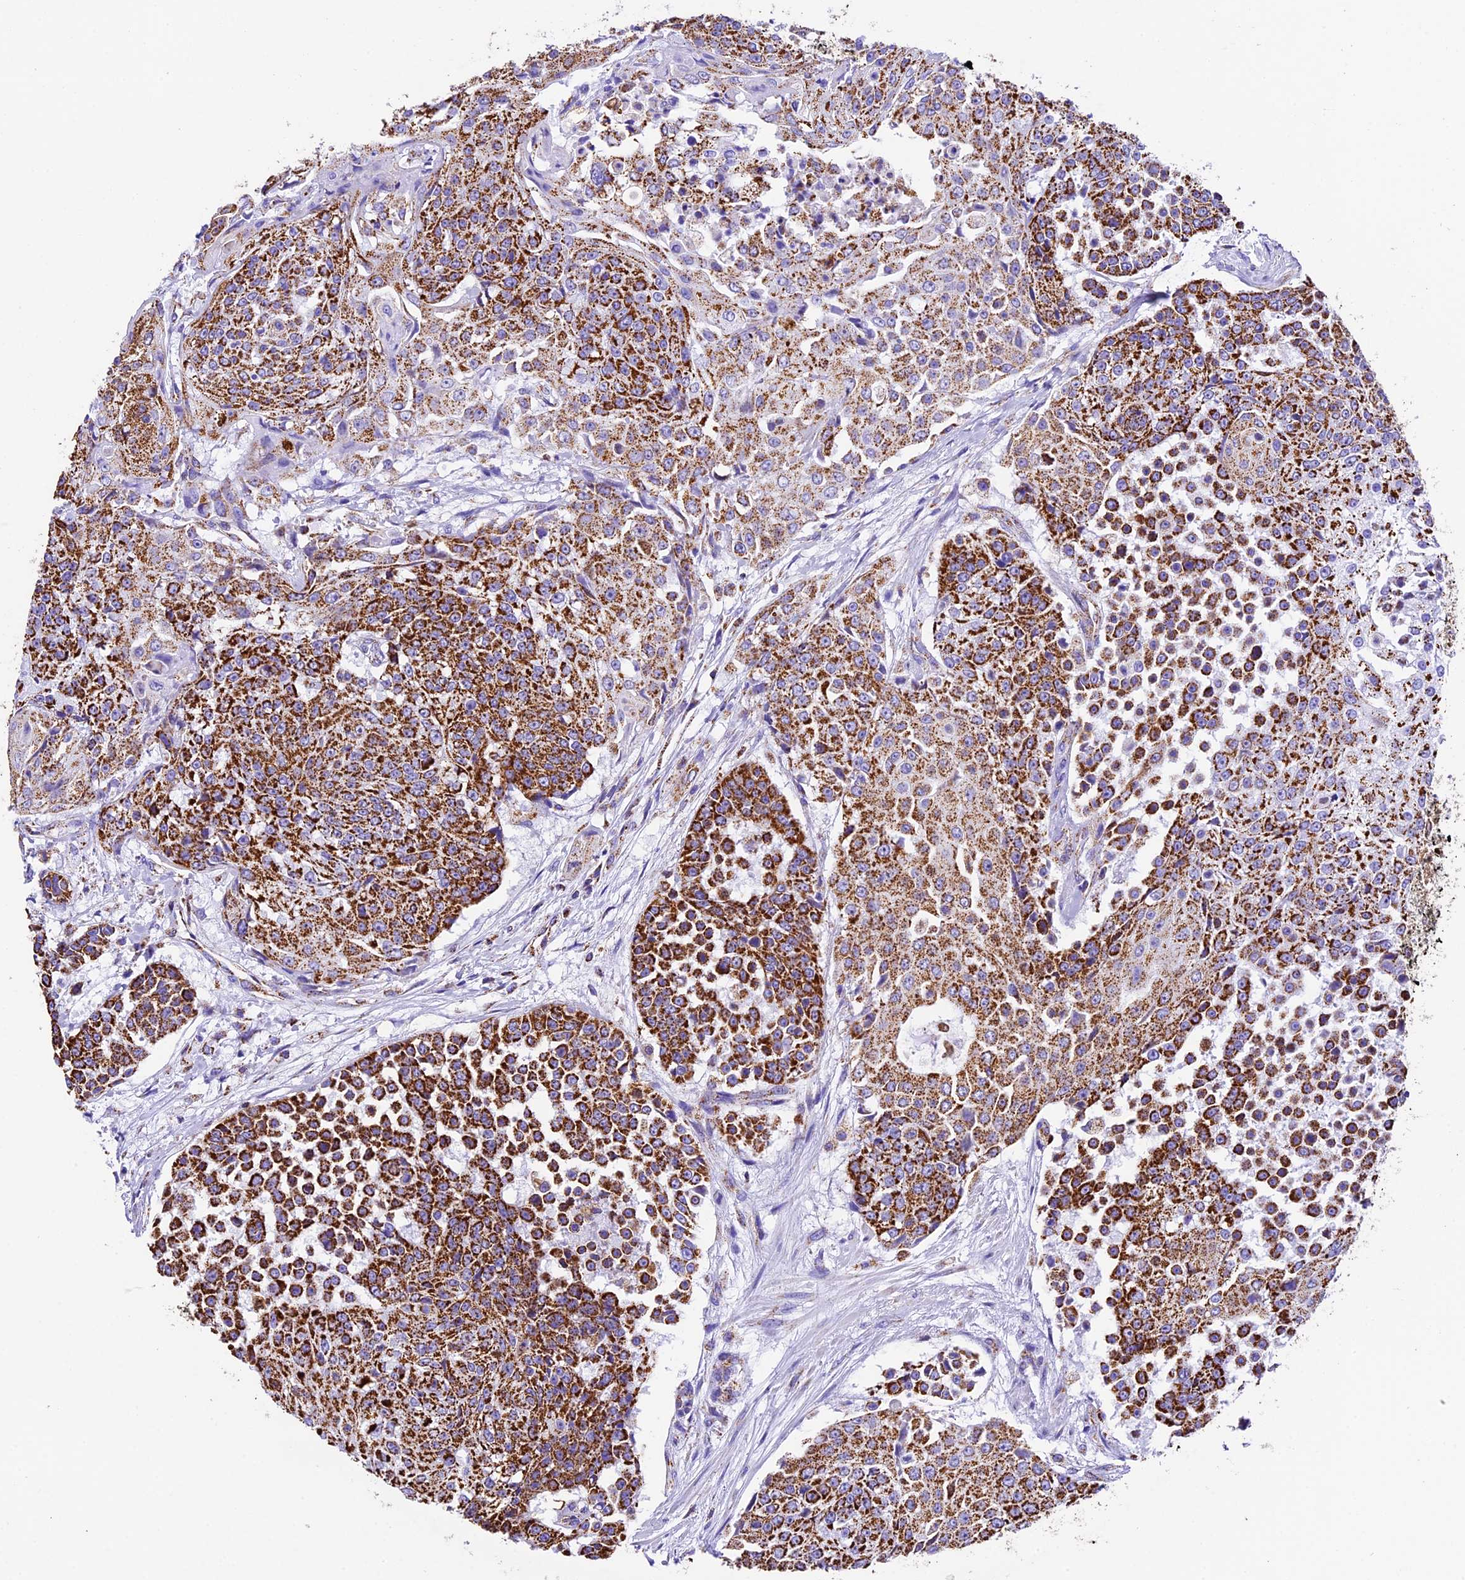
{"staining": {"intensity": "strong", "quantity": ">75%", "location": "cytoplasmic/membranous"}, "tissue": "urothelial cancer", "cell_type": "Tumor cells", "image_type": "cancer", "snomed": [{"axis": "morphology", "description": "Urothelial carcinoma, High grade"}, {"axis": "topography", "description": "Urinary bladder"}], "caption": "Urothelial cancer stained with a protein marker displays strong staining in tumor cells.", "gene": "DCAF5", "patient": {"sex": "female", "age": 63}}